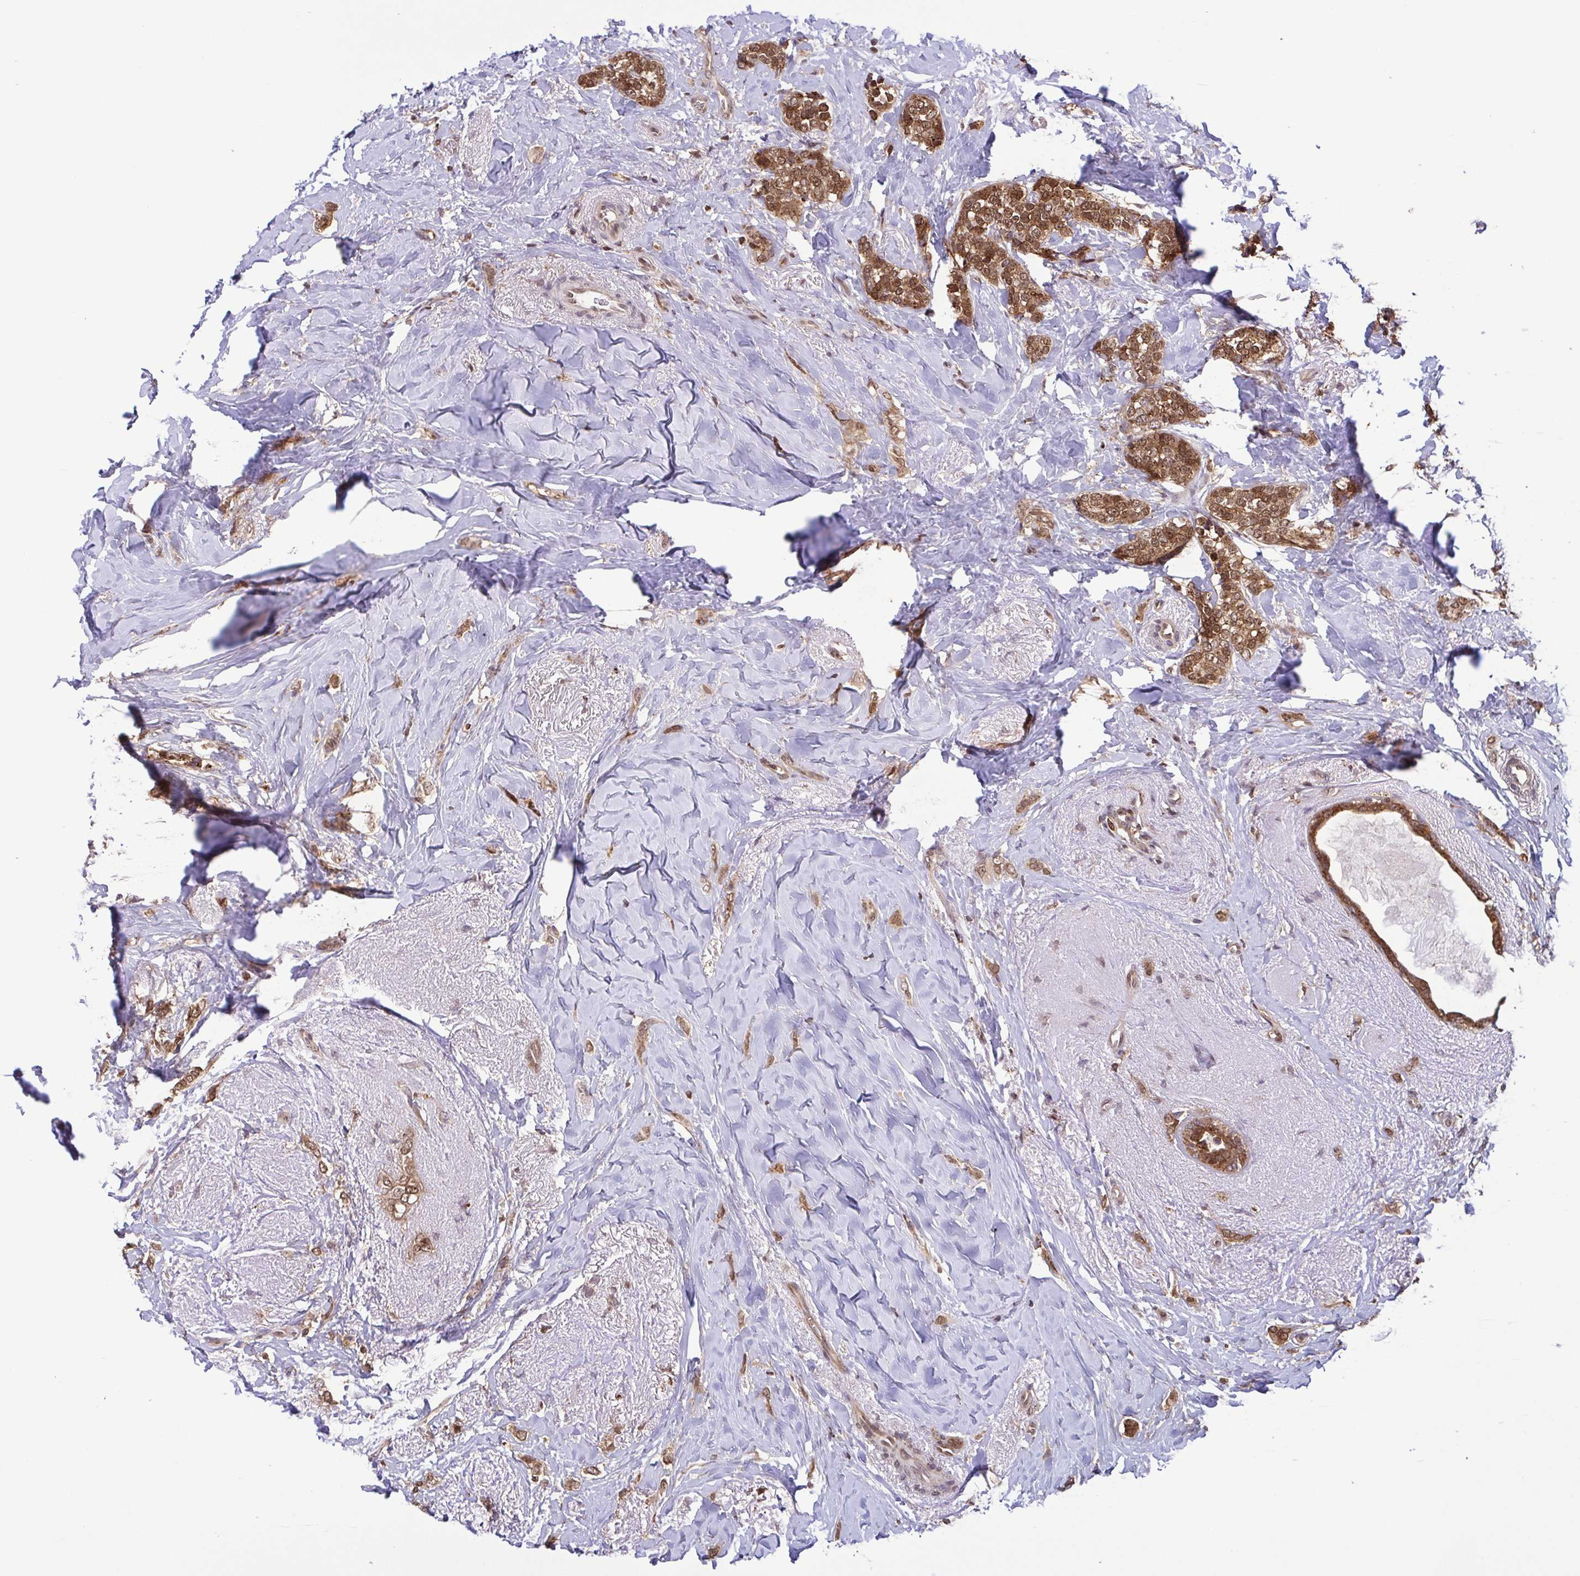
{"staining": {"intensity": "strong", "quantity": ">75%", "location": "cytoplasmic/membranous,nuclear"}, "tissue": "breast cancer", "cell_type": "Tumor cells", "image_type": "cancer", "snomed": [{"axis": "morphology", "description": "Normal tissue, NOS"}, {"axis": "morphology", "description": "Duct carcinoma"}, {"axis": "topography", "description": "Breast"}], "caption": "Immunohistochemical staining of human breast cancer (infiltrating ductal carcinoma) displays high levels of strong cytoplasmic/membranous and nuclear positivity in about >75% of tumor cells.", "gene": "CHMP1B", "patient": {"sex": "female", "age": 77}}